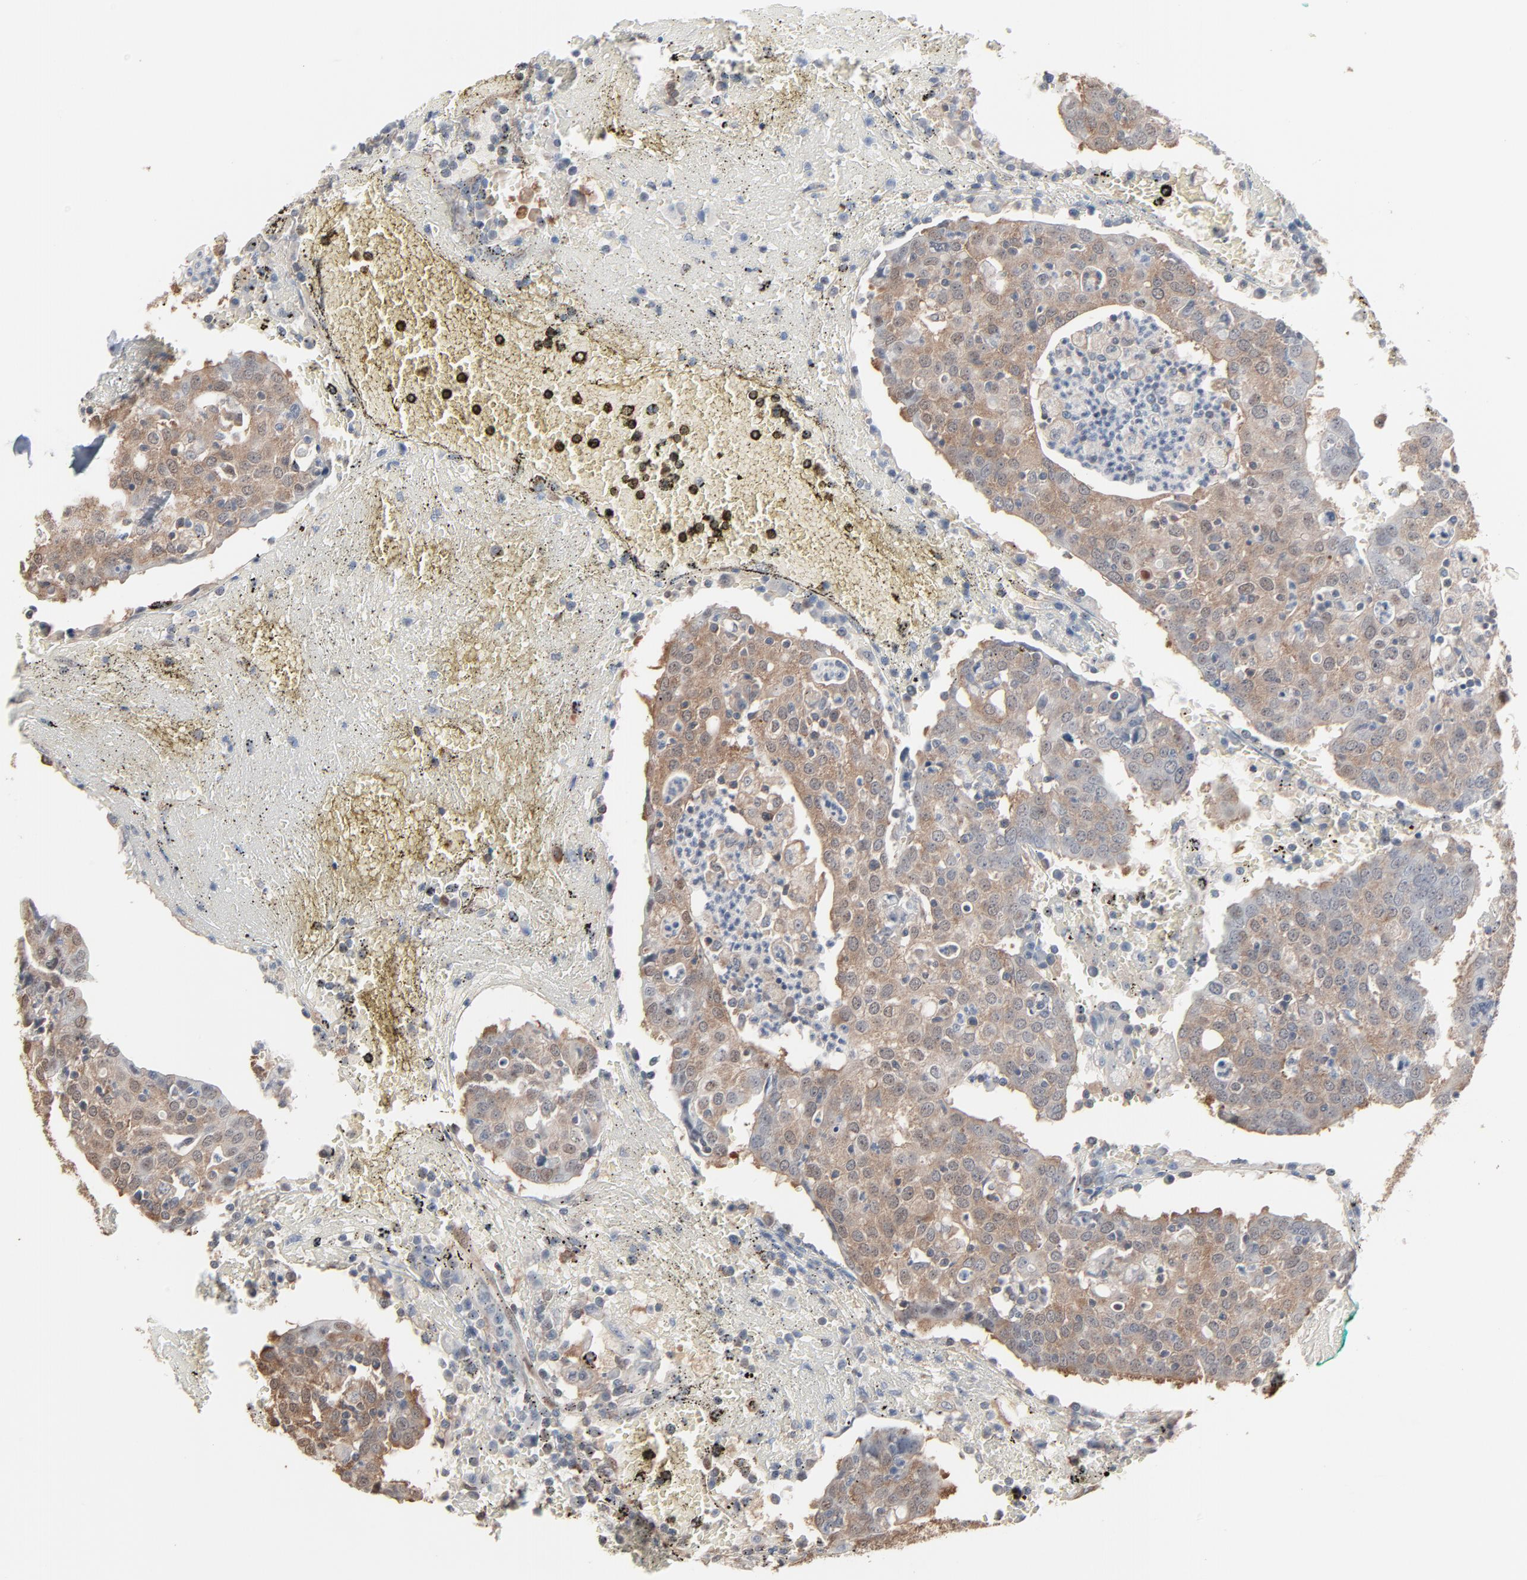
{"staining": {"intensity": "weak", "quantity": ">75%", "location": "cytoplasmic/membranous"}, "tissue": "head and neck cancer", "cell_type": "Tumor cells", "image_type": "cancer", "snomed": [{"axis": "morphology", "description": "Adenocarcinoma, NOS"}, {"axis": "topography", "description": "Salivary gland"}, {"axis": "topography", "description": "Head-Neck"}], "caption": "Immunohistochemistry image of neoplastic tissue: adenocarcinoma (head and neck) stained using immunohistochemistry (IHC) reveals low levels of weak protein expression localized specifically in the cytoplasmic/membranous of tumor cells, appearing as a cytoplasmic/membranous brown color.", "gene": "CCT5", "patient": {"sex": "female", "age": 65}}